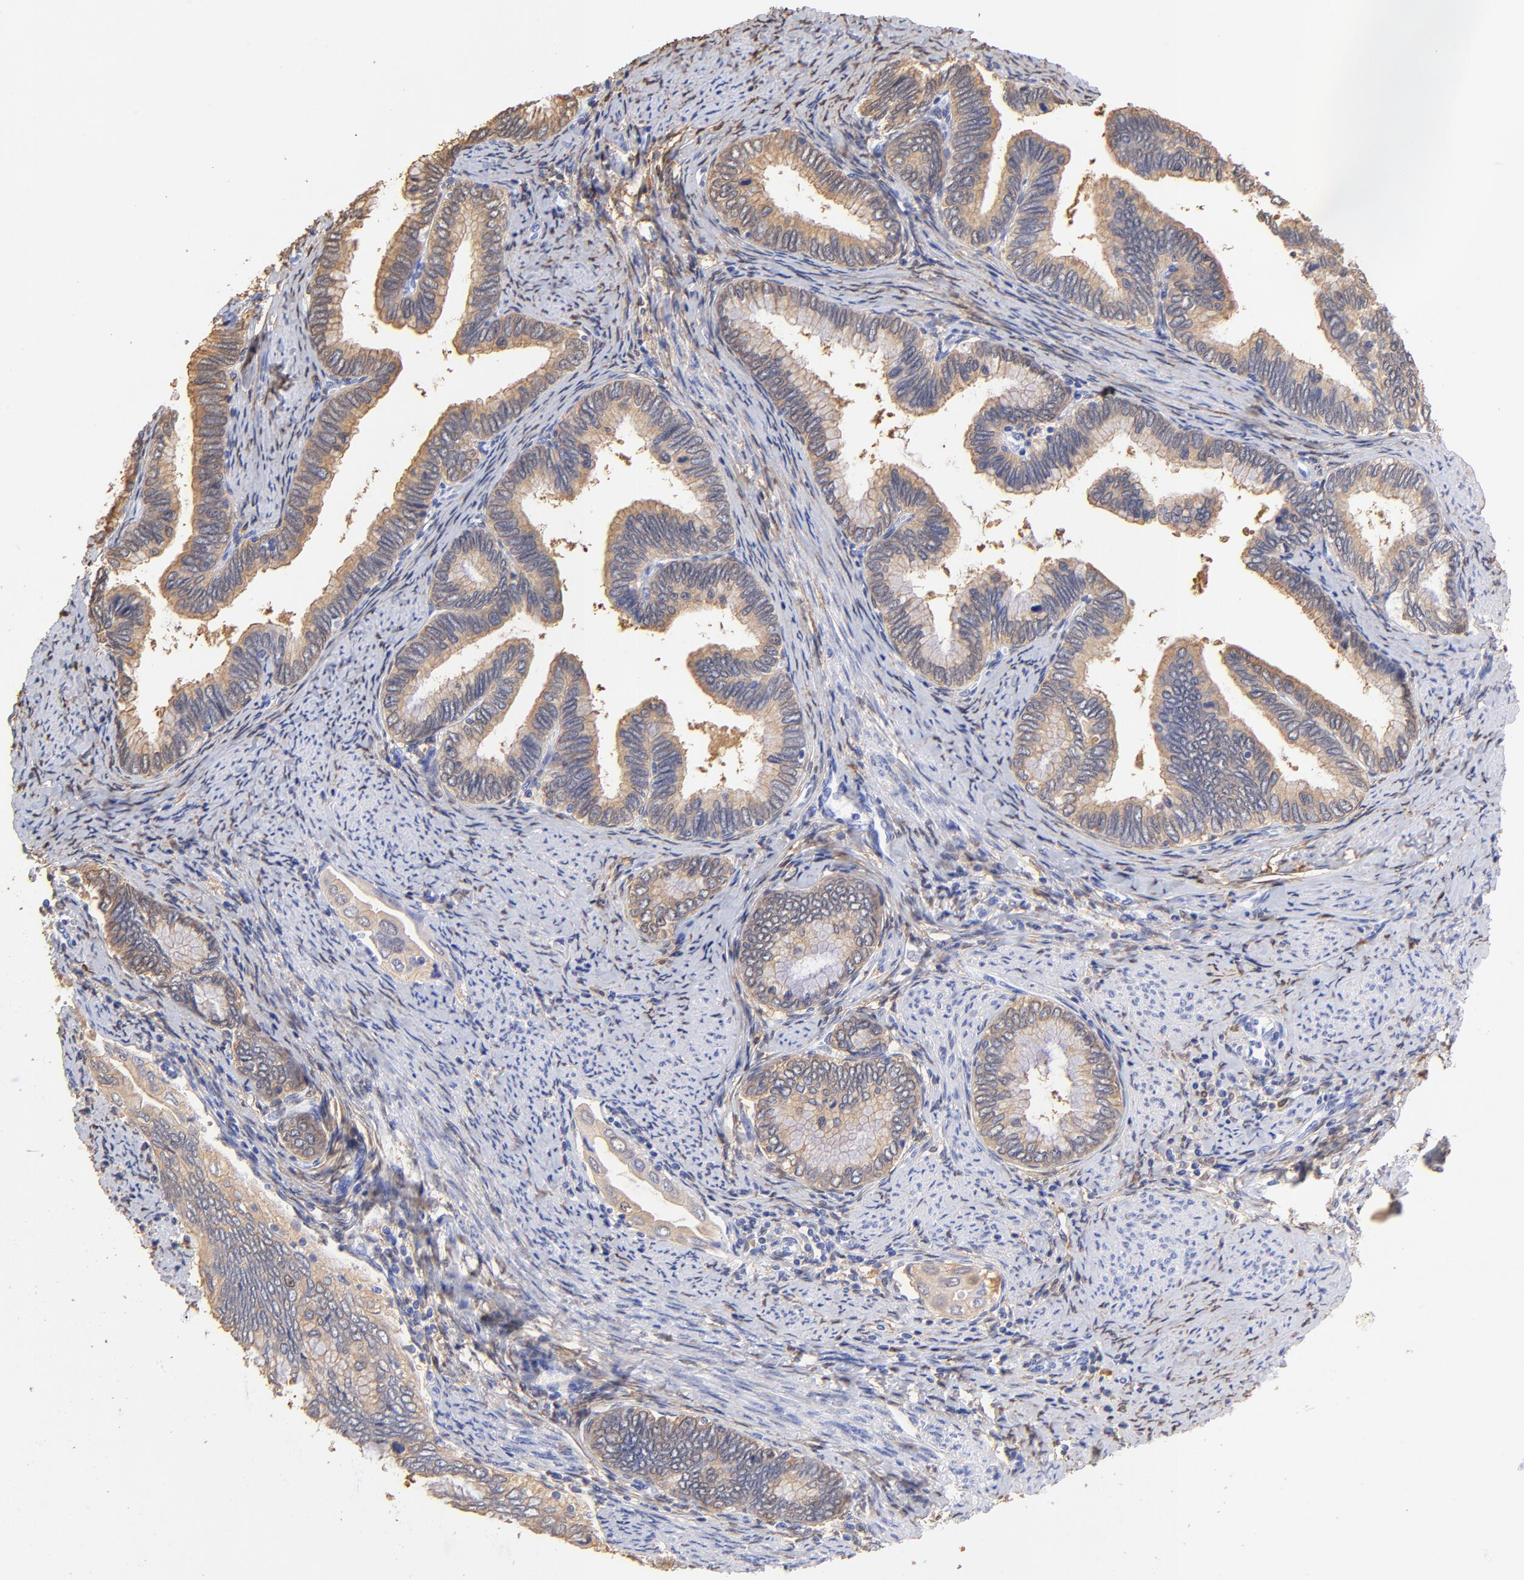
{"staining": {"intensity": "moderate", "quantity": ">75%", "location": "cytoplasmic/membranous"}, "tissue": "cervical cancer", "cell_type": "Tumor cells", "image_type": "cancer", "snomed": [{"axis": "morphology", "description": "Adenocarcinoma, NOS"}, {"axis": "topography", "description": "Cervix"}], "caption": "Protein expression analysis of cervical adenocarcinoma demonstrates moderate cytoplasmic/membranous staining in approximately >75% of tumor cells.", "gene": "ALDH1A1", "patient": {"sex": "female", "age": 49}}